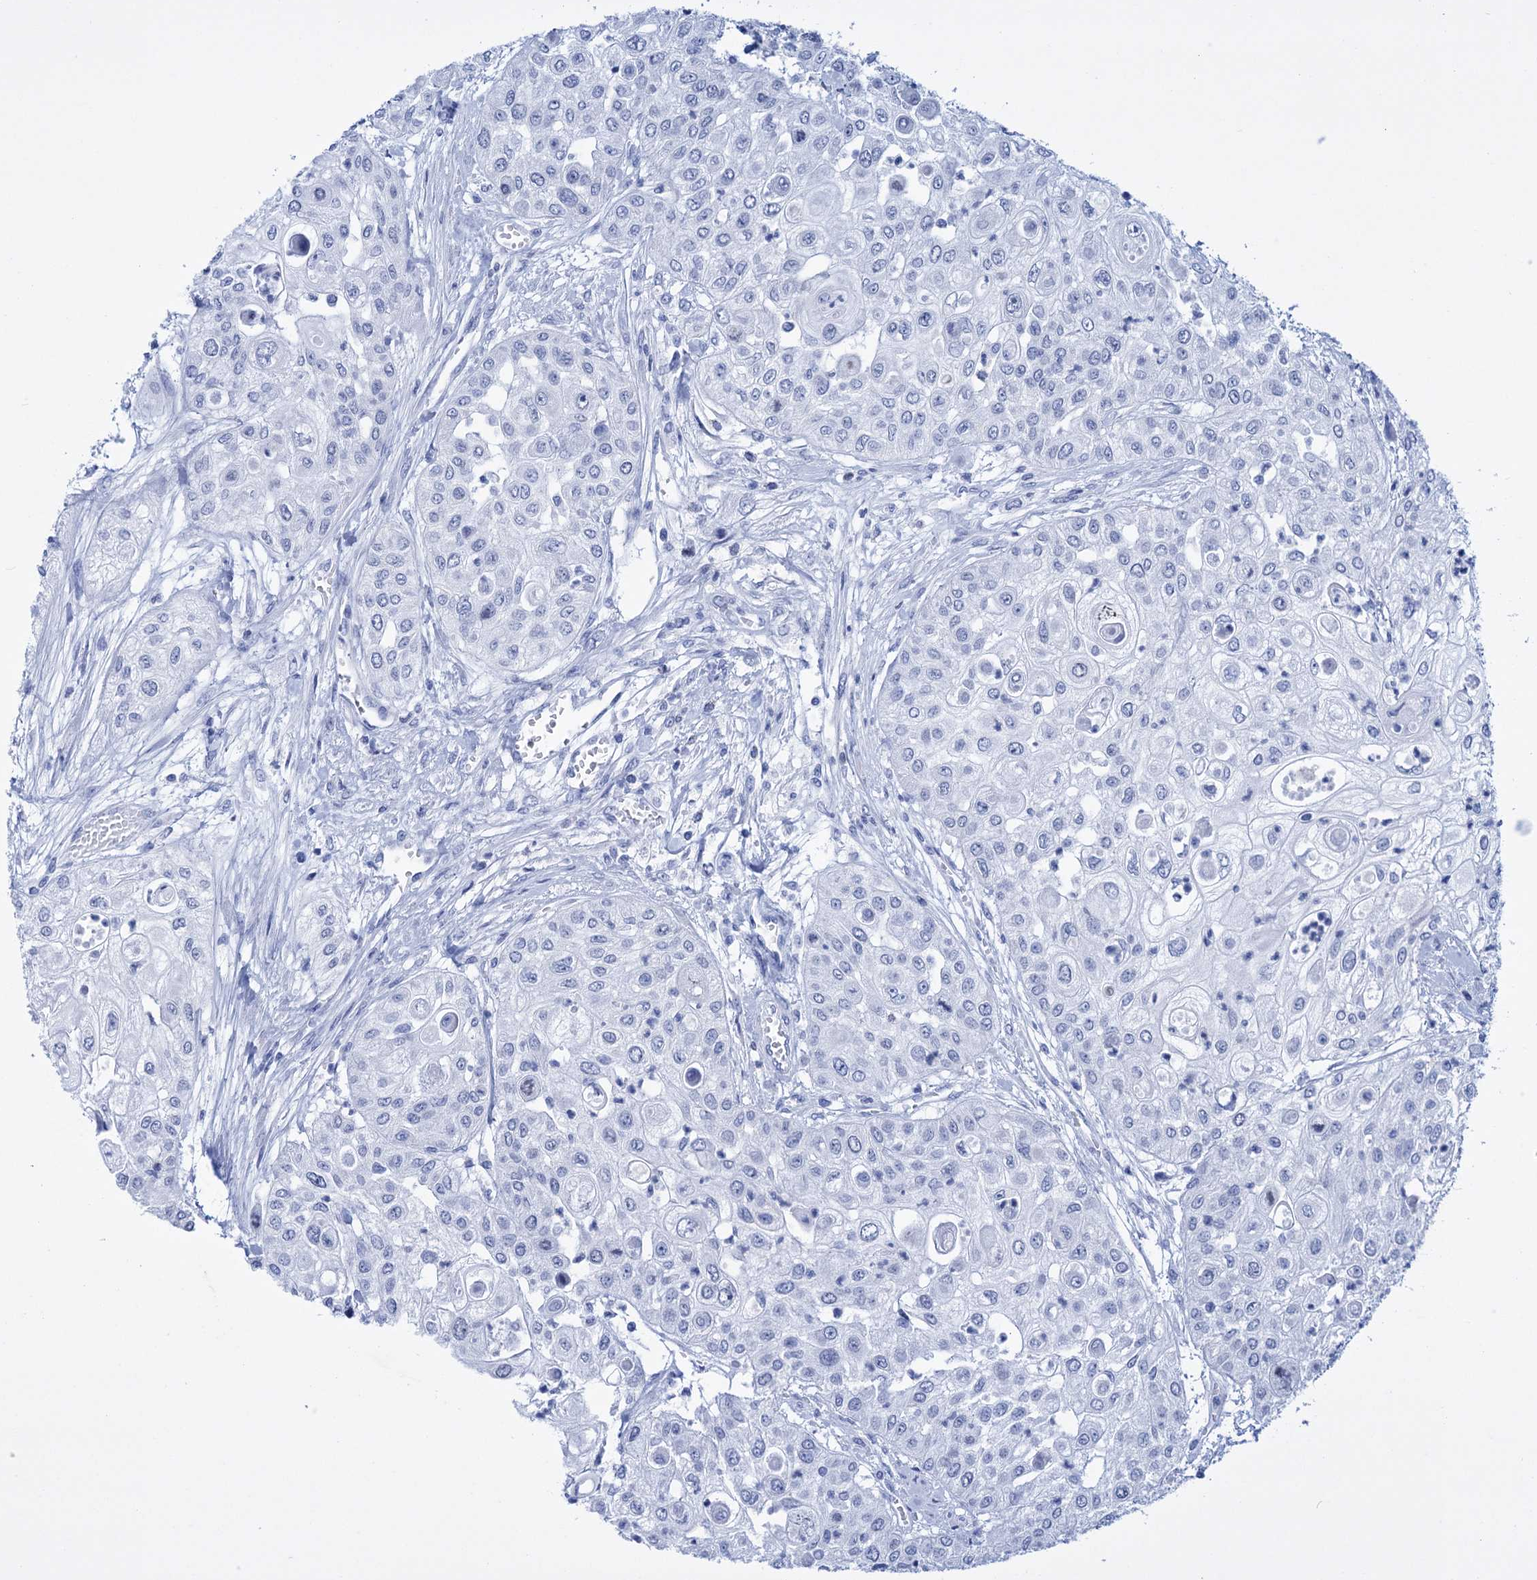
{"staining": {"intensity": "negative", "quantity": "none", "location": "none"}, "tissue": "urothelial cancer", "cell_type": "Tumor cells", "image_type": "cancer", "snomed": [{"axis": "morphology", "description": "Urothelial carcinoma, High grade"}, {"axis": "topography", "description": "Urinary bladder"}], "caption": "This is a histopathology image of IHC staining of high-grade urothelial carcinoma, which shows no positivity in tumor cells. (Stains: DAB IHC with hematoxylin counter stain, Microscopy: brightfield microscopy at high magnification).", "gene": "FBXW12", "patient": {"sex": "female", "age": 79}}